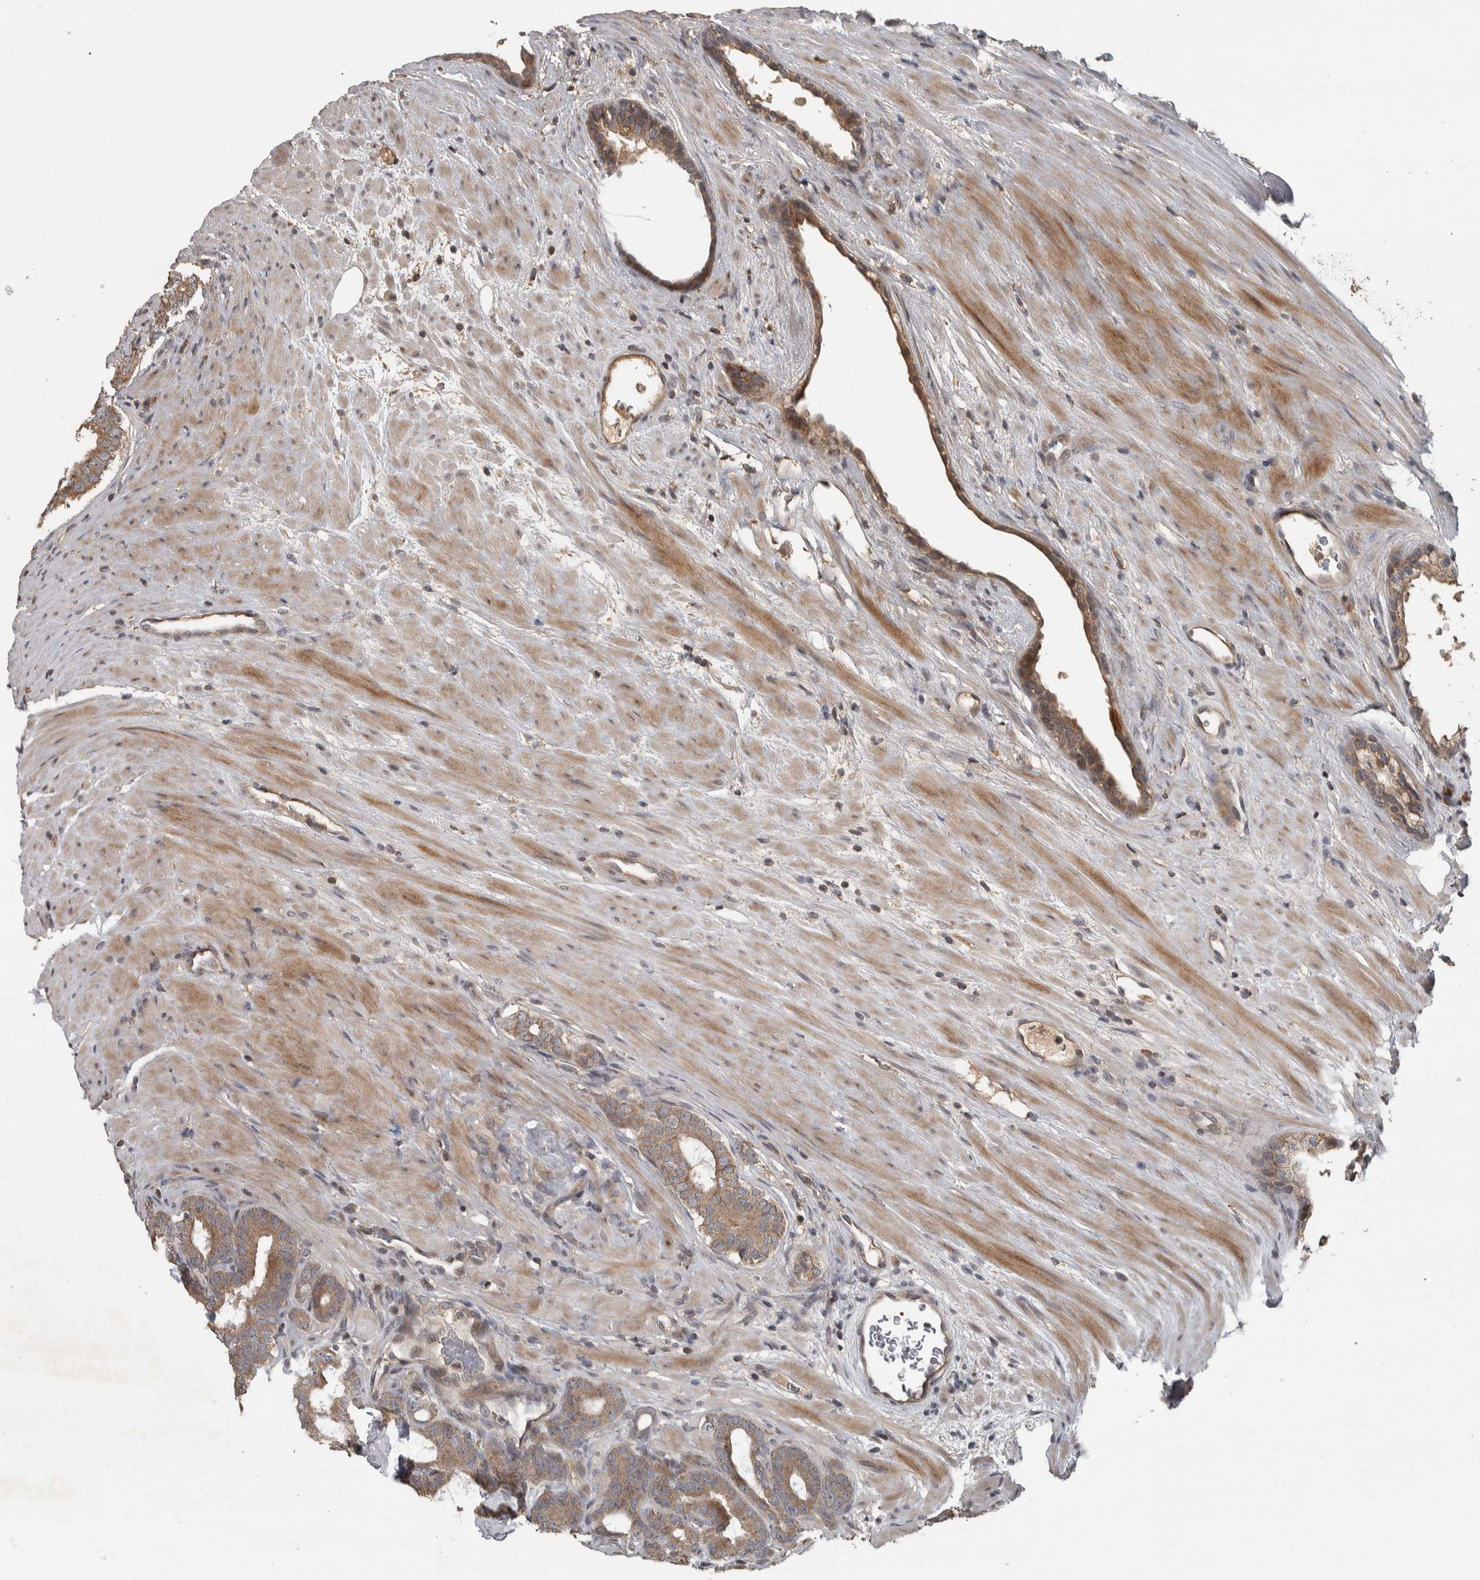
{"staining": {"intensity": "moderate", "quantity": ">75%", "location": "cytoplasmic/membranous"}, "tissue": "prostate cancer", "cell_type": "Tumor cells", "image_type": "cancer", "snomed": [{"axis": "morphology", "description": "Adenocarcinoma, High grade"}, {"axis": "topography", "description": "Prostate"}], "caption": "DAB immunohistochemical staining of high-grade adenocarcinoma (prostate) displays moderate cytoplasmic/membranous protein expression in approximately >75% of tumor cells. (DAB (3,3'-diaminobenzidine) = brown stain, brightfield microscopy at high magnification).", "gene": "ERAL1", "patient": {"sex": "male", "age": 60}}